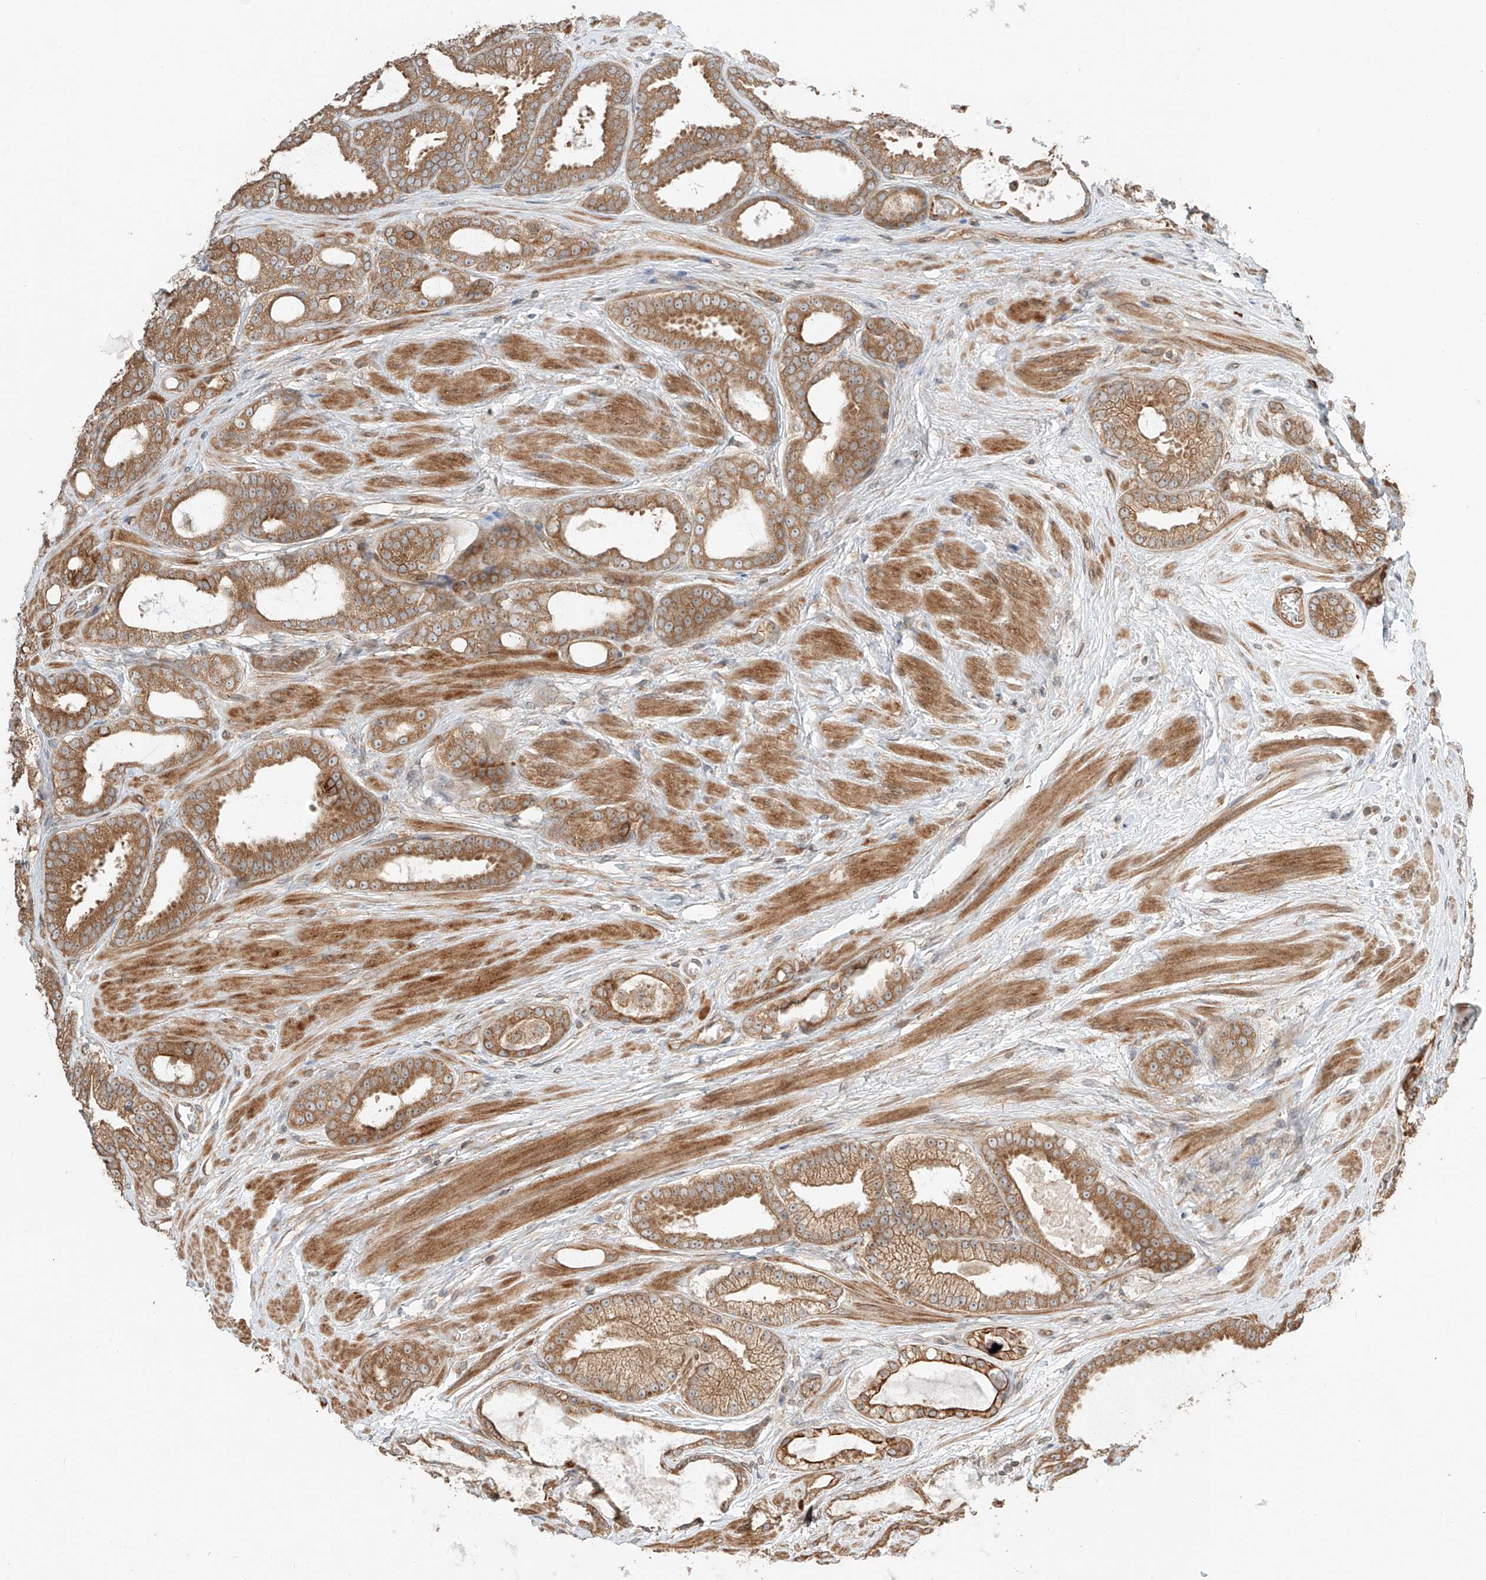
{"staining": {"intensity": "moderate", "quantity": ">75%", "location": "cytoplasmic/membranous"}, "tissue": "prostate cancer", "cell_type": "Tumor cells", "image_type": "cancer", "snomed": [{"axis": "morphology", "description": "Adenocarcinoma, High grade"}, {"axis": "topography", "description": "Prostate"}], "caption": "Brown immunohistochemical staining in prostate cancer exhibits moderate cytoplasmic/membranous positivity in about >75% of tumor cells. (Stains: DAB in brown, nuclei in blue, Microscopy: brightfield microscopy at high magnification).", "gene": "CEP162", "patient": {"sex": "male", "age": 60}}